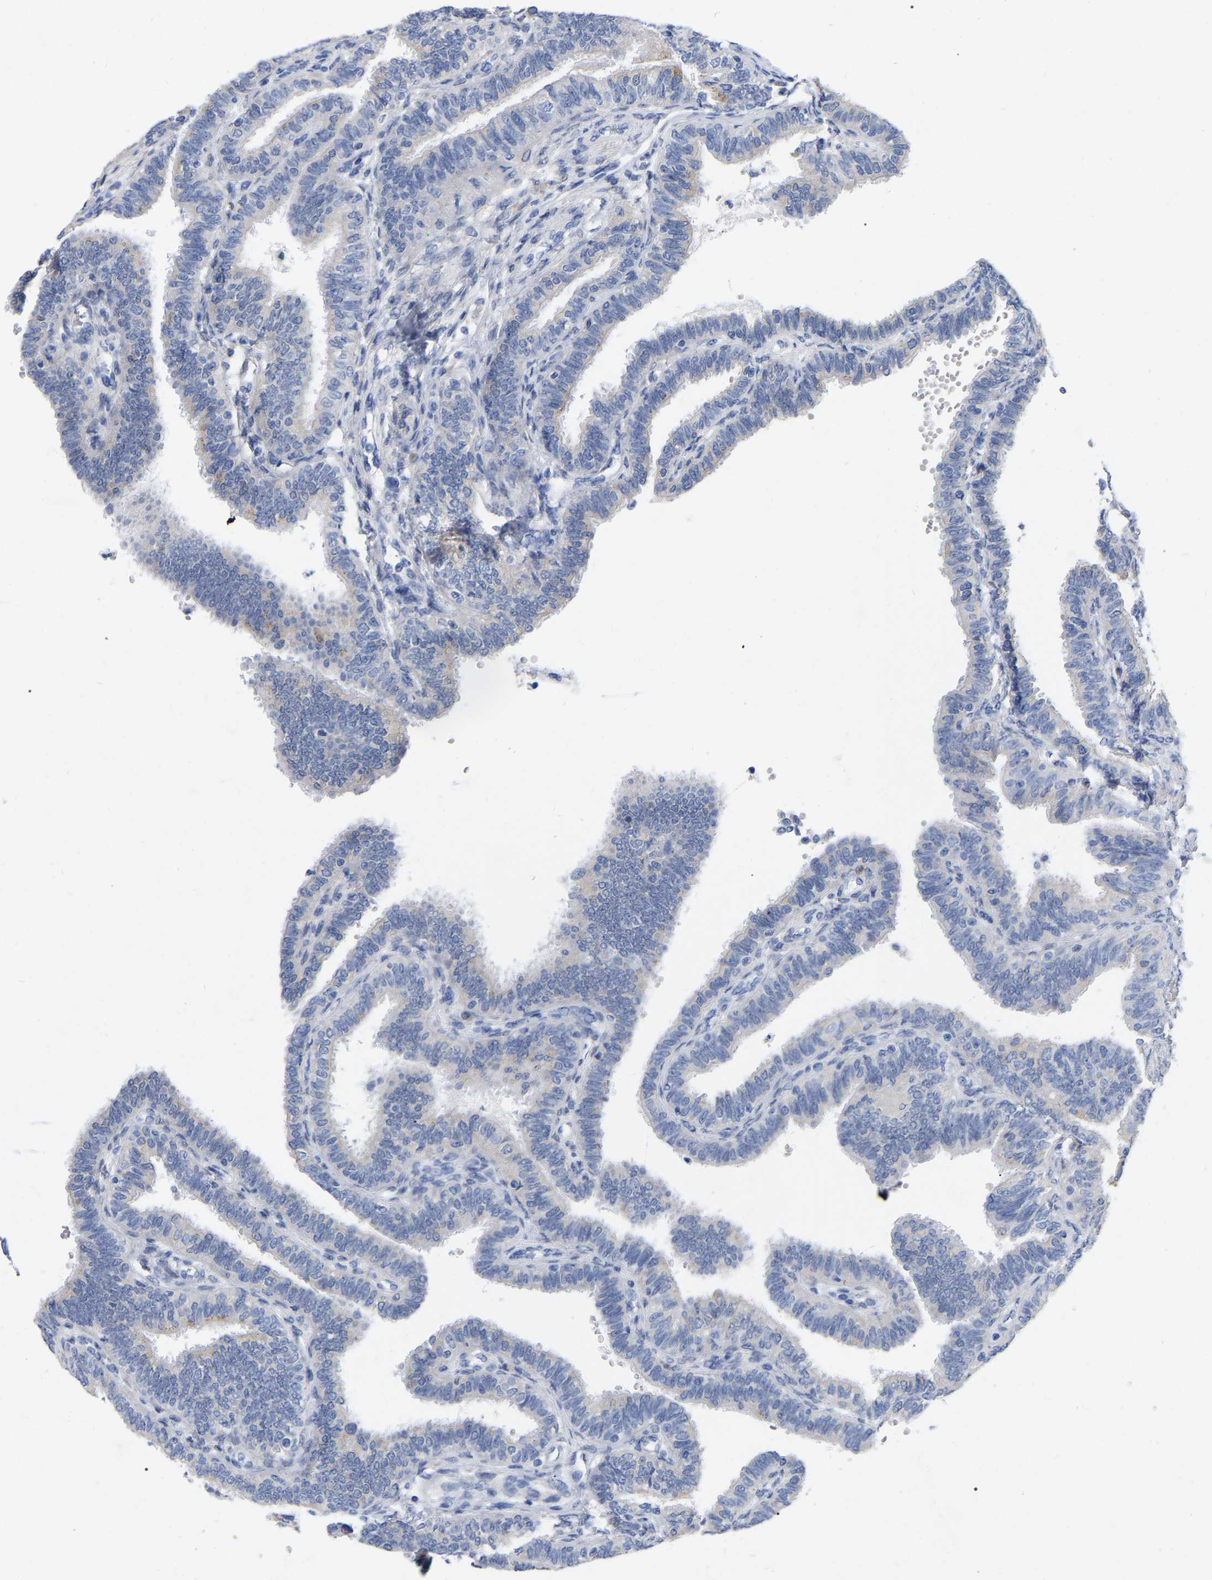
{"staining": {"intensity": "negative", "quantity": "none", "location": "none"}, "tissue": "fallopian tube", "cell_type": "Glandular cells", "image_type": "normal", "snomed": [{"axis": "morphology", "description": "Normal tissue, NOS"}, {"axis": "topography", "description": "Fallopian tube"}, {"axis": "topography", "description": "Placenta"}], "caption": "The photomicrograph reveals no significant expression in glandular cells of fallopian tube.", "gene": "STRIP2", "patient": {"sex": "female", "age": 34}}